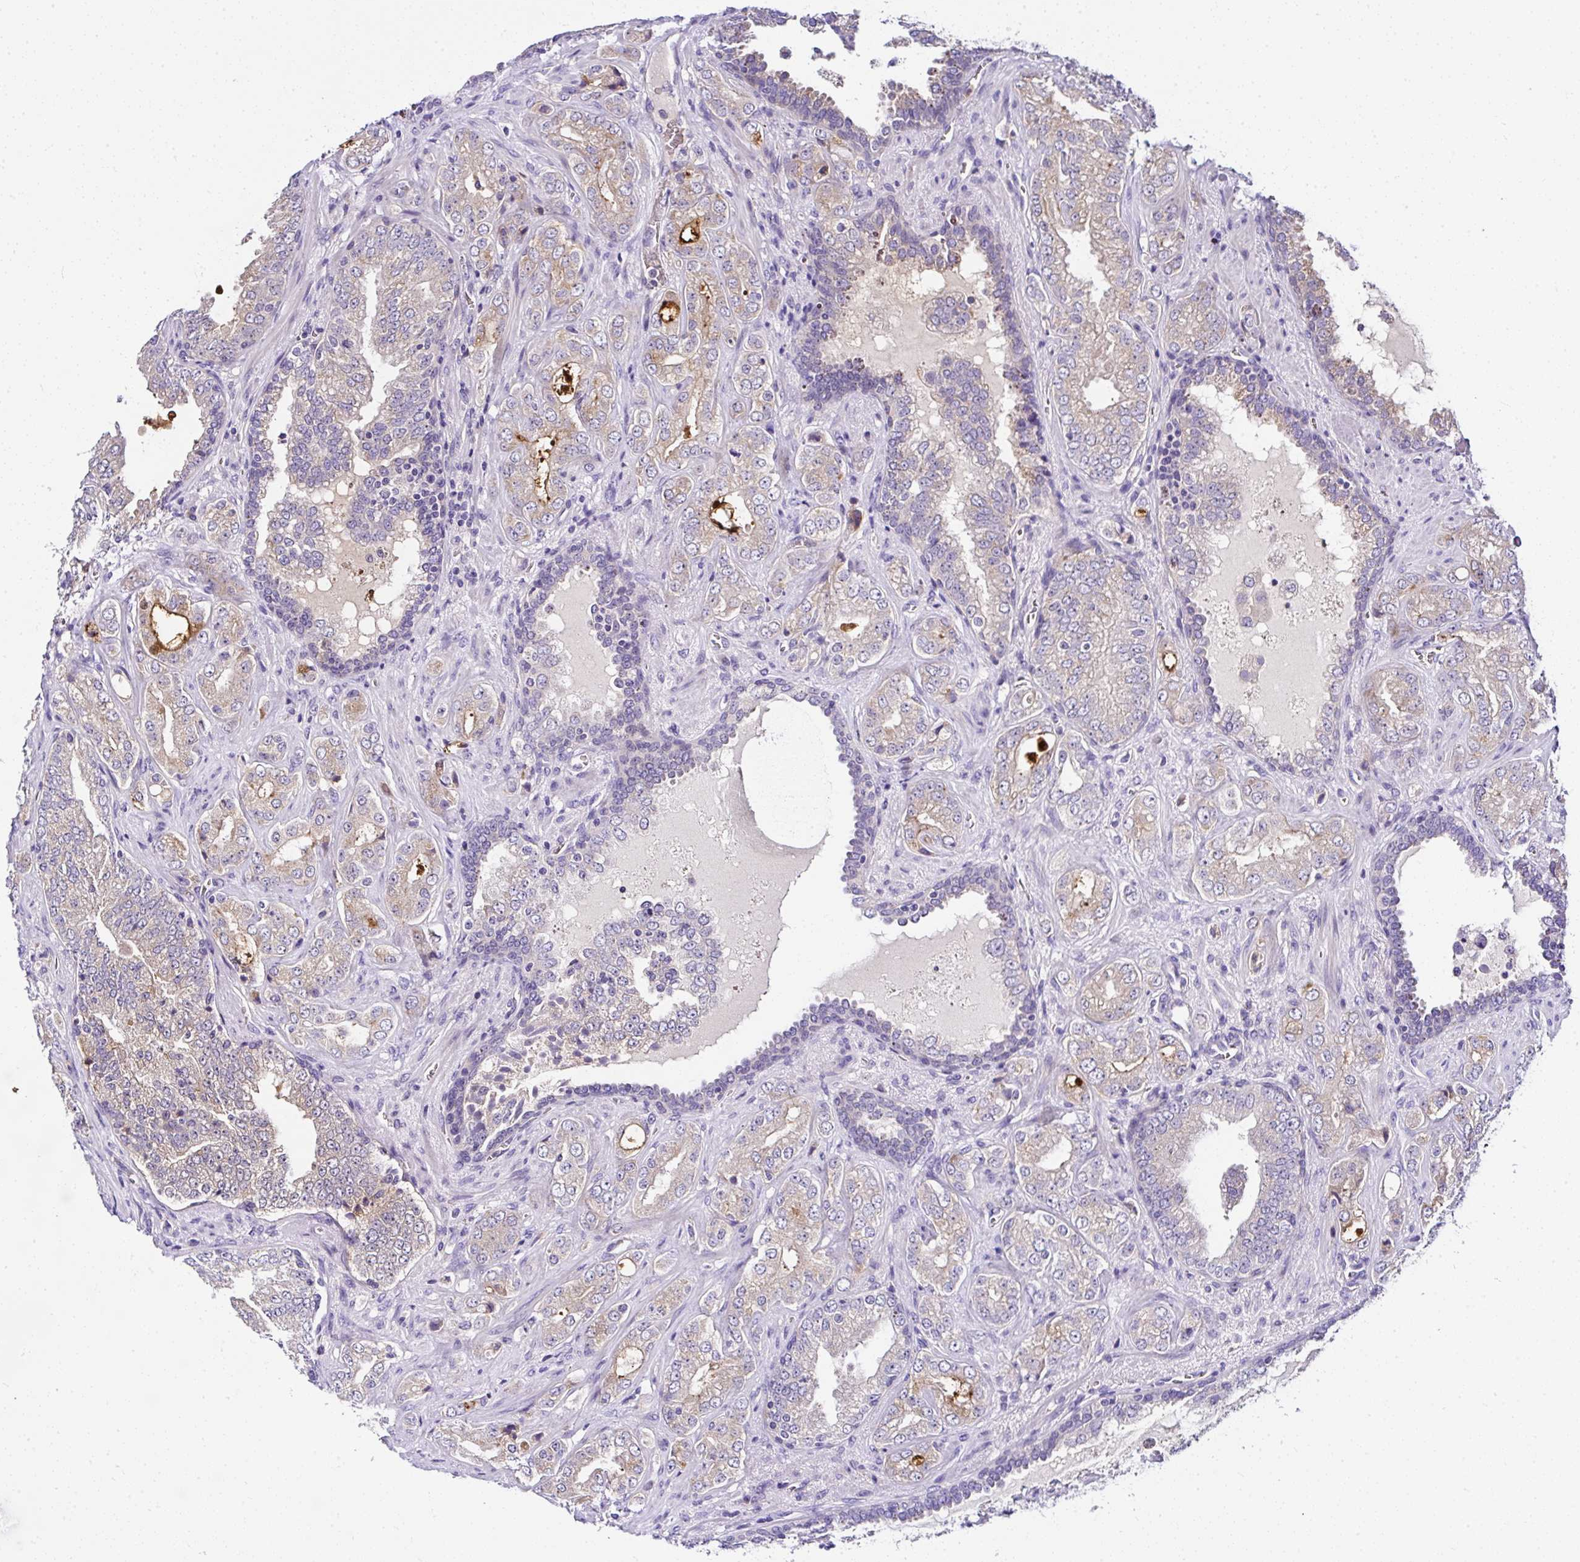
{"staining": {"intensity": "negative", "quantity": "none", "location": "none"}, "tissue": "prostate cancer", "cell_type": "Tumor cells", "image_type": "cancer", "snomed": [{"axis": "morphology", "description": "Adenocarcinoma, High grade"}, {"axis": "topography", "description": "Prostate"}], "caption": "DAB immunohistochemical staining of prostate cancer (high-grade adenocarcinoma) displays no significant expression in tumor cells. Nuclei are stained in blue.", "gene": "DEPDC5", "patient": {"sex": "male", "age": 67}}